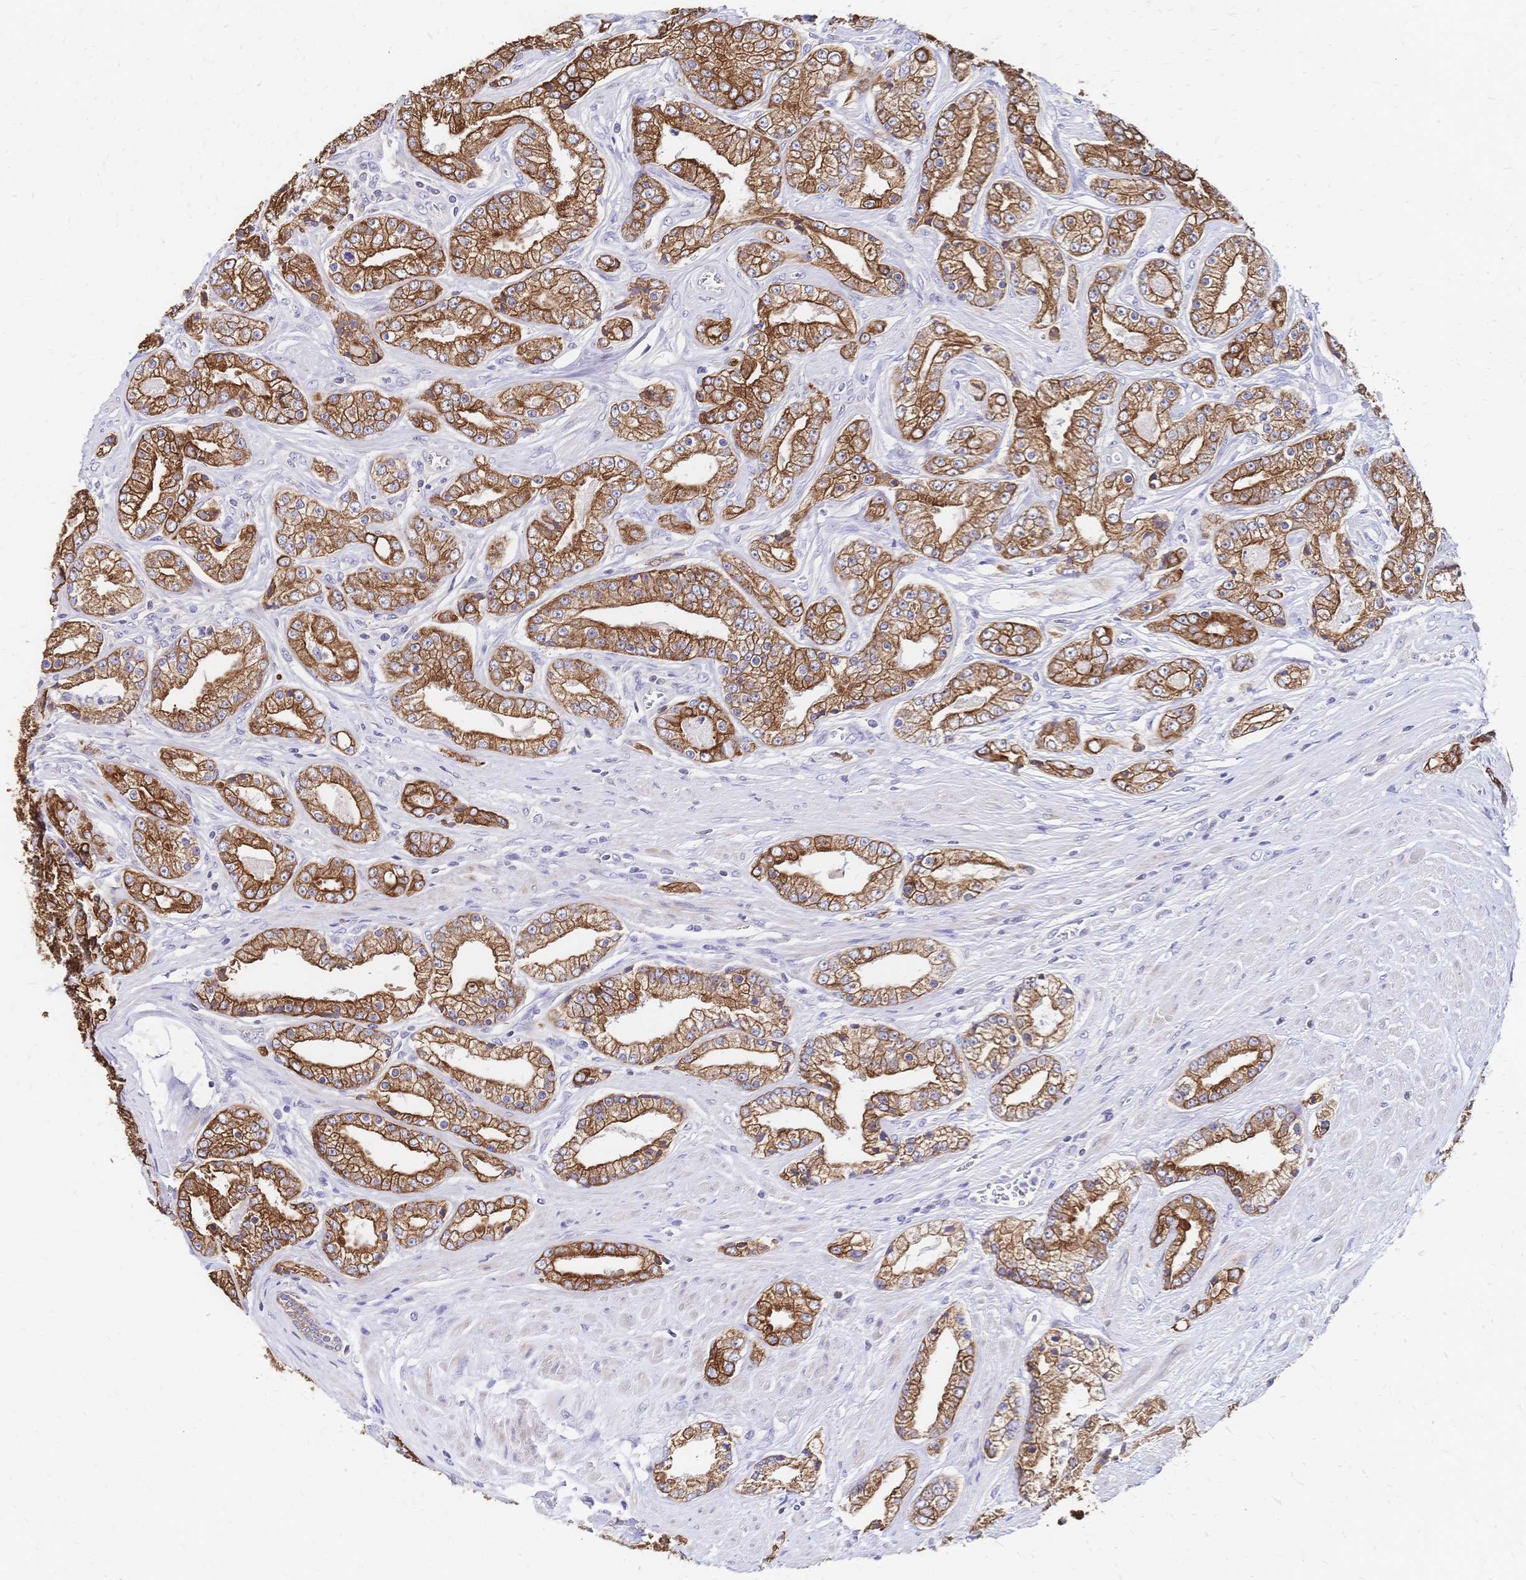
{"staining": {"intensity": "strong", "quantity": ">75%", "location": "cytoplasmic/membranous"}, "tissue": "prostate cancer", "cell_type": "Tumor cells", "image_type": "cancer", "snomed": [{"axis": "morphology", "description": "Adenocarcinoma, High grade"}, {"axis": "topography", "description": "Prostate"}], "caption": "IHC image of neoplastic tissue: high-grade adenocarcinoma (prostate) stained using immunohistochemistry exhibits high levels of strong protein expression localized specifically in the cytoplasmic/membranous of tumor cells, appearing as a cytoplasmic/membranous brown color.", "gene": "DTNB", "patient": {"sex": "male", "age": 66}}